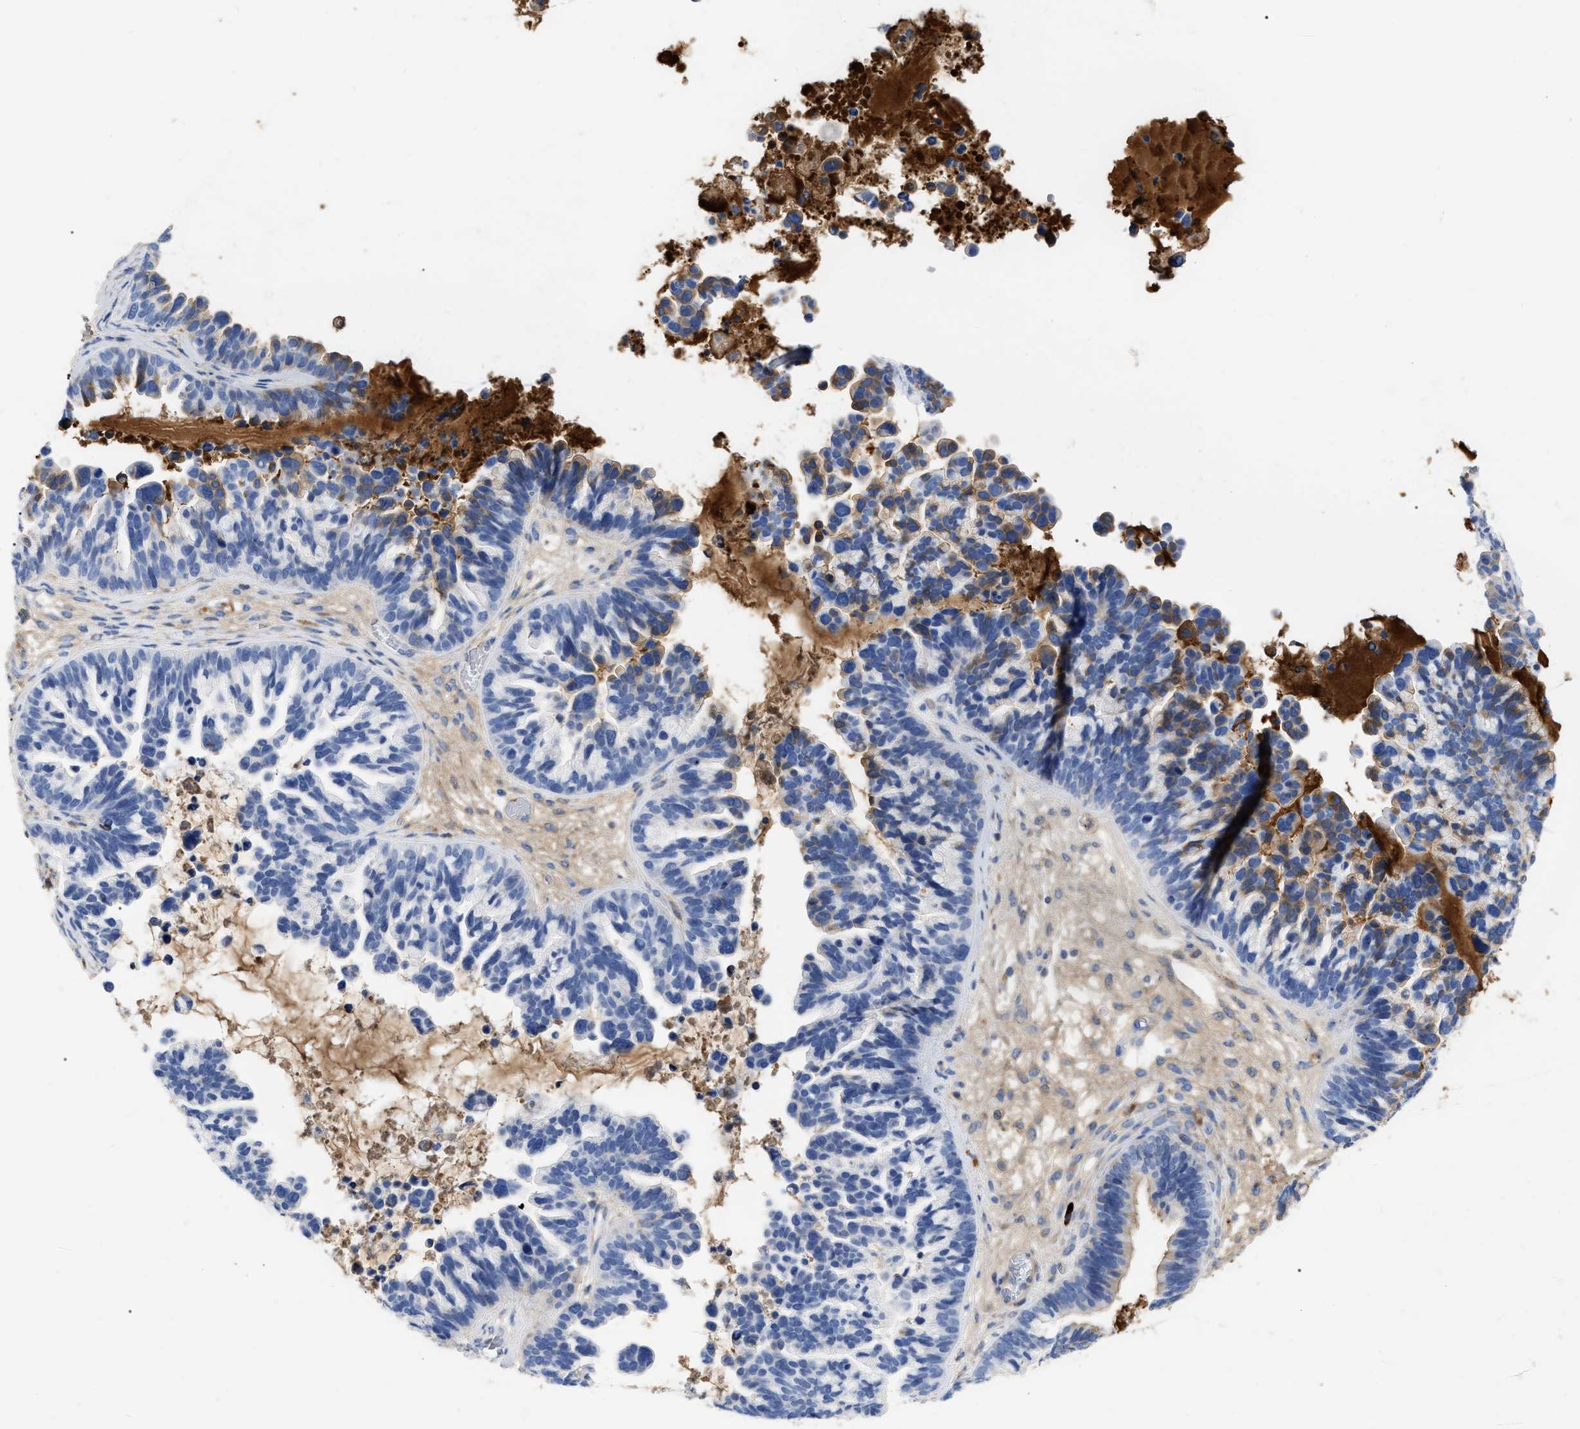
{"staining": {"intensity": "moderate", "quantity": "<25%", "location": "cytoplasmic/membranous"}, "tissue": "ovarian cancer", "cell_type": "Tumor cells", "image_type": "cancer", "snomed": [{"axis": "morphology", "description": "Cystadenocarcinoma, serous, NOS"}, {"axis": "topography", "description": "Ovary"}], "caption": "The image displays immunohistochemical staining of serous cystadenocarcinoma (ovarian). There is moderate cytoplasmic/membranous positivity is identified in approximately <25% of tumor cells.", "gene": "IGHV5-51", "patient": {"sex": "female", "age": 56}}